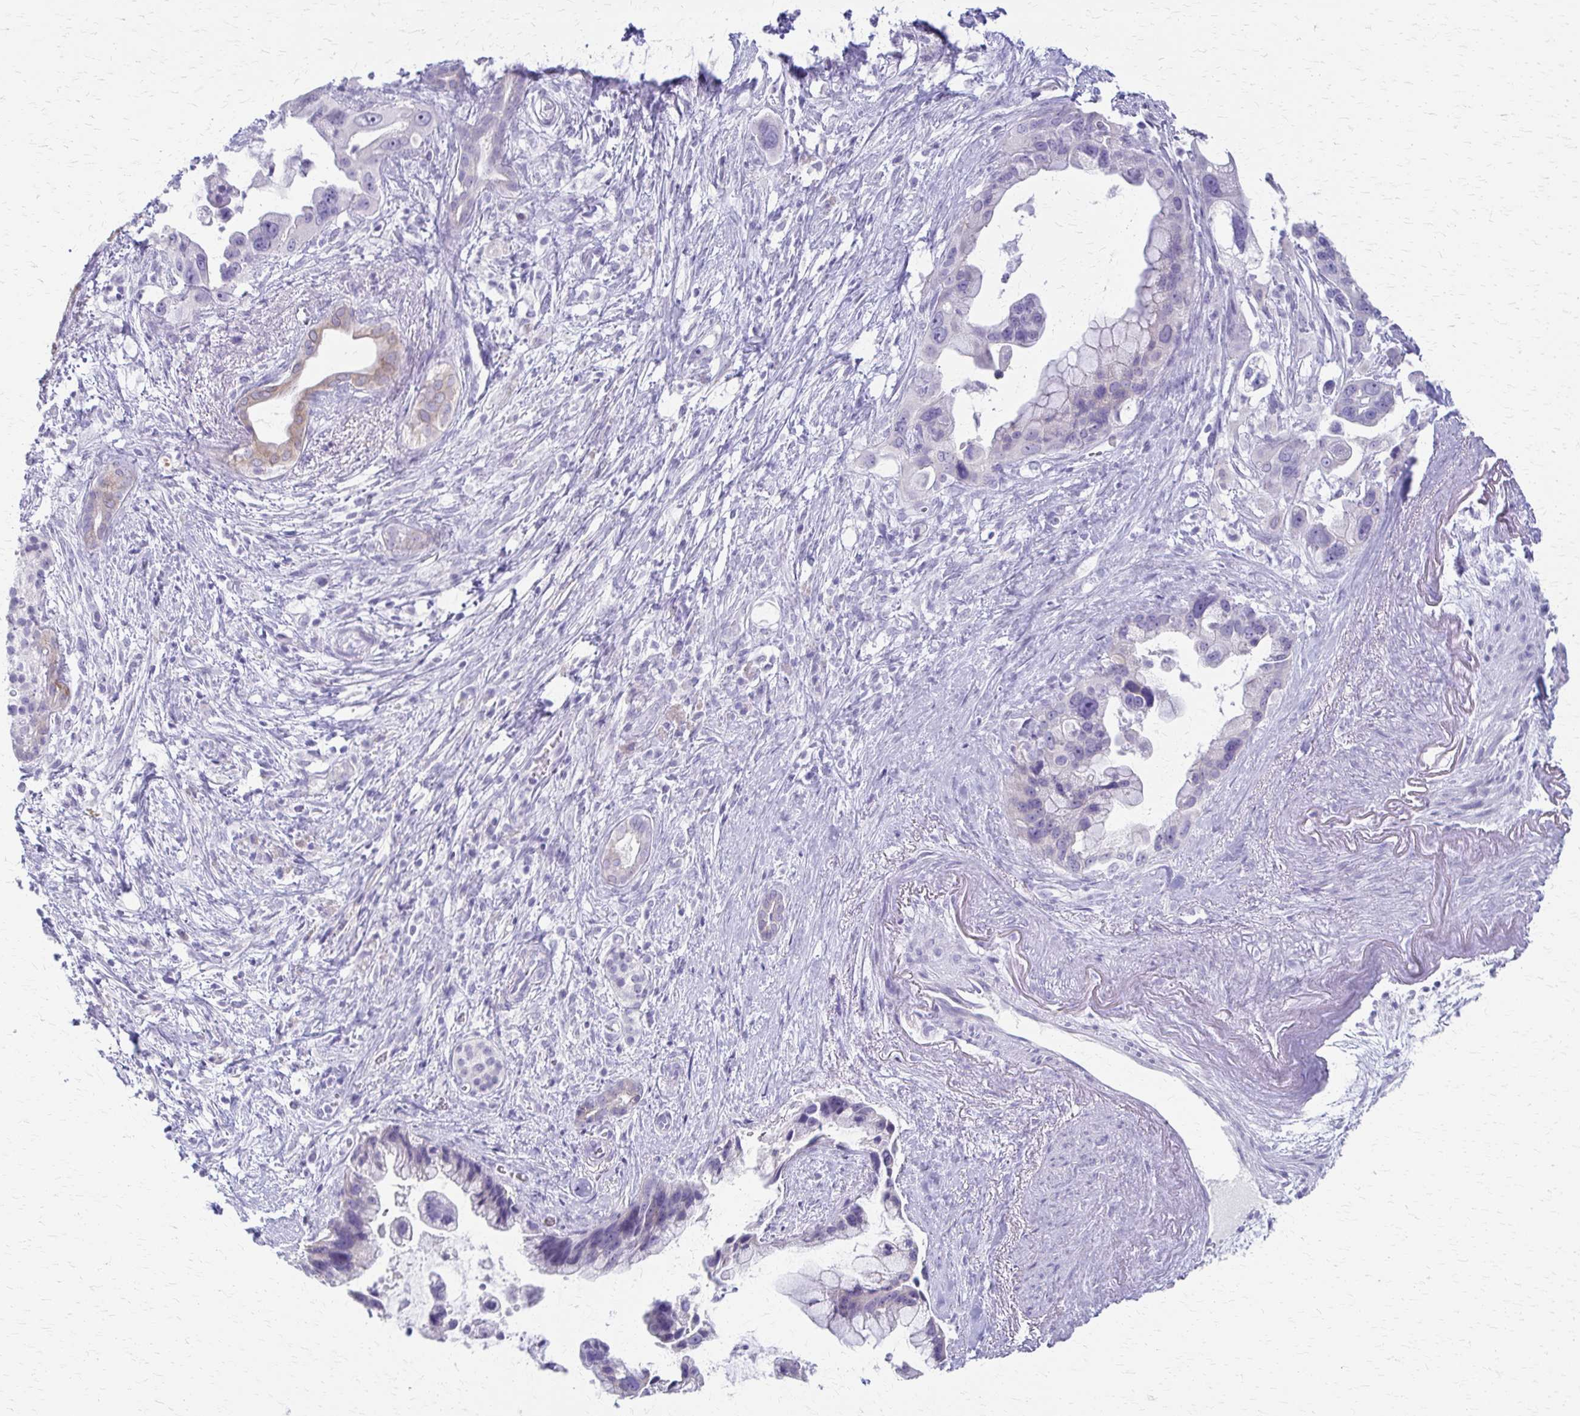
{"staining": {"intensity": "negative", "quantity": "none", "location": "none"}, "tissue": "pancreatic cancer", "cell_type": "Tumor cells", "image_type": "cancer", "snomed": [{"axis": "morphology", "description": "Adenocarcinoma, NOS"}, {"axis": "topography", "description": "Pancreas"}], "caption": "There is no significant staining in tumor cells of pancreatic cancer.", "gene": "CYB5A", "patient": {"sex": "female", "age": 83}}